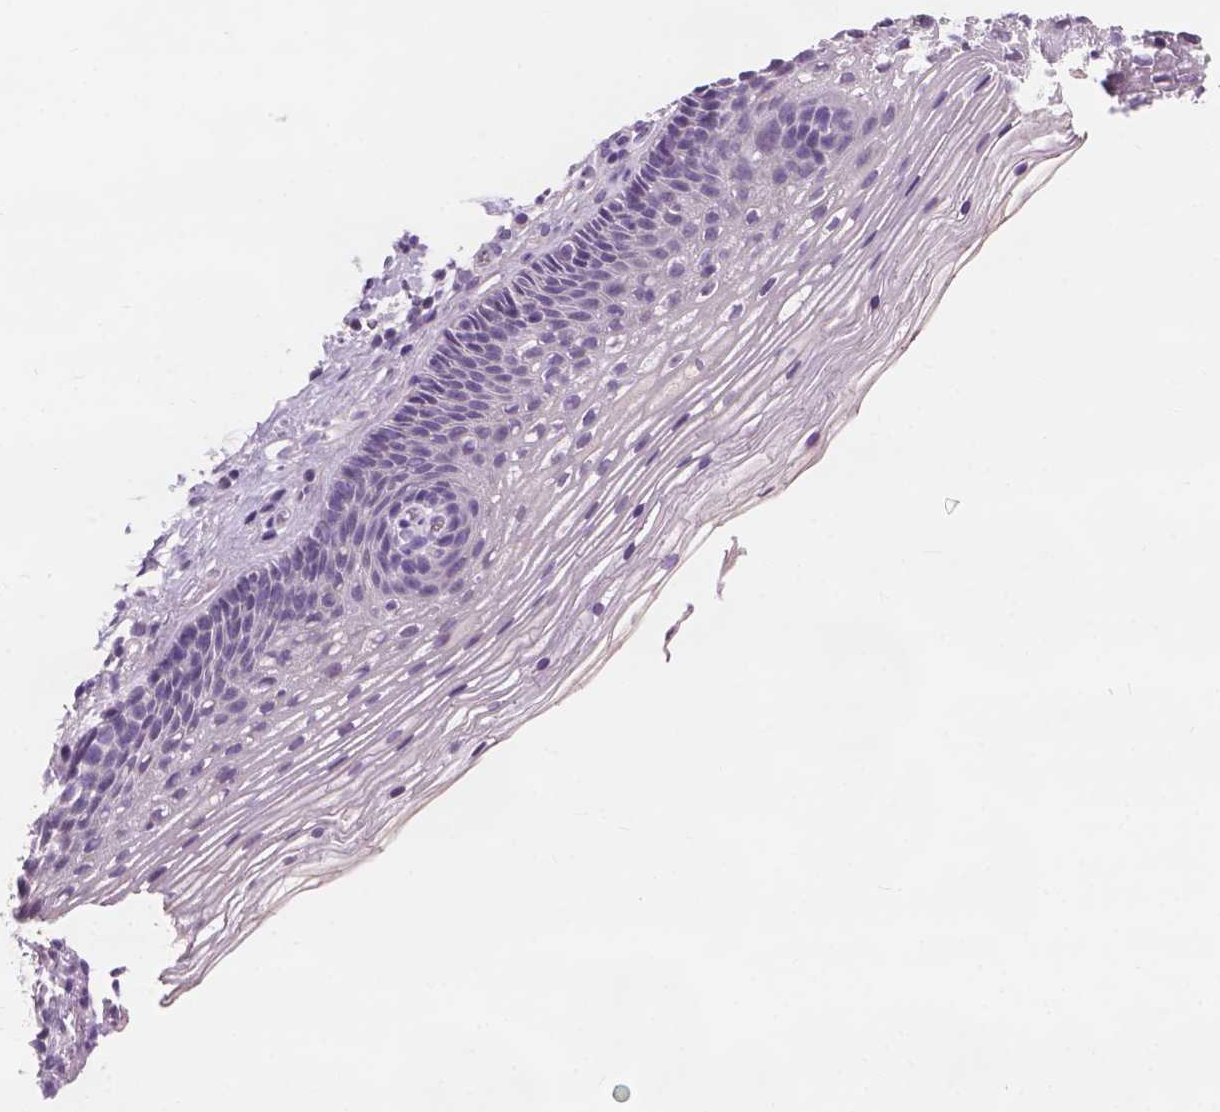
{"staining": {"intensity": "strong", "quantity": "<25%", "location": "cytoplasmic/membranous"}, "tissue": "cervix", "cell_type": "Glandular cells", "image_type": "normal", "snomed": [{"axis": "morphology", "description": "Normal tissue, NOS"}, {"axis": "topography", "description": "Cervix"}], "caption": "The image reveals a brown stain indicating the presence of a protein in the cytoplasmic/membranous of glandular cells in cervix. (IHC, brightfield microscopy, high magnification).", "gene": "KRT17", "patient": {"sex": "female", "age": 34}}